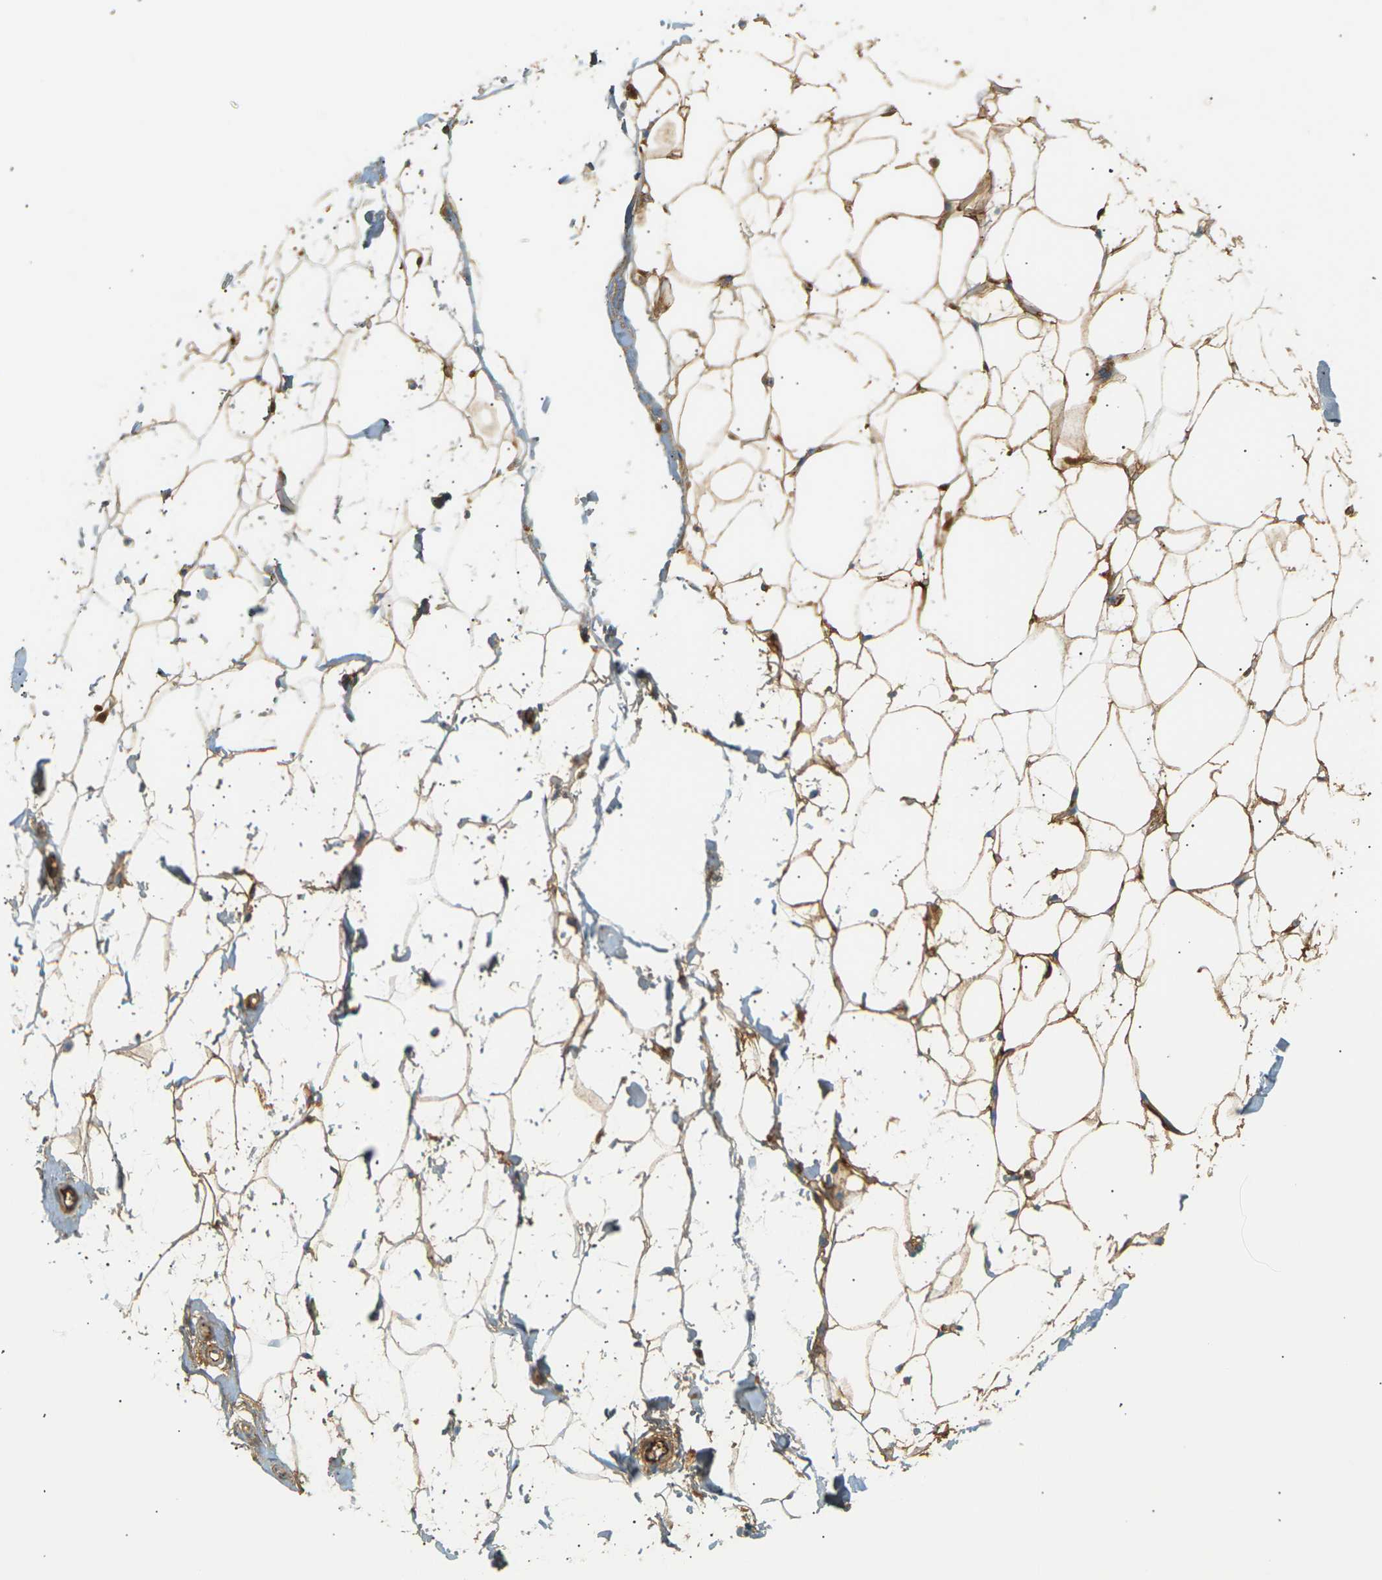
{"staining": {"intensity": "moderate", "quantity": ">75%", "location": "cytoplasmic/membranous"}, "tissue": "adipose tissue", "cell_type": "Adipocytes", "image_type": "normal", "snomed": [{"axis": "morphology", "description": "Normal tissue, NOS"}, {"axis": "topography", "description": "Breast"}, {"axis": "topography", "description": "Soft tissue"}], "caption": "Immunohistochemical staining of benign human adipose tissue exhibits moderate cytoplasmic/membranous protein expression in approximately >75% of adipocytes. Nuclei are stained in blue.", "gene": "IGLC3", "patient": {"sex": "female", "age": 75}}